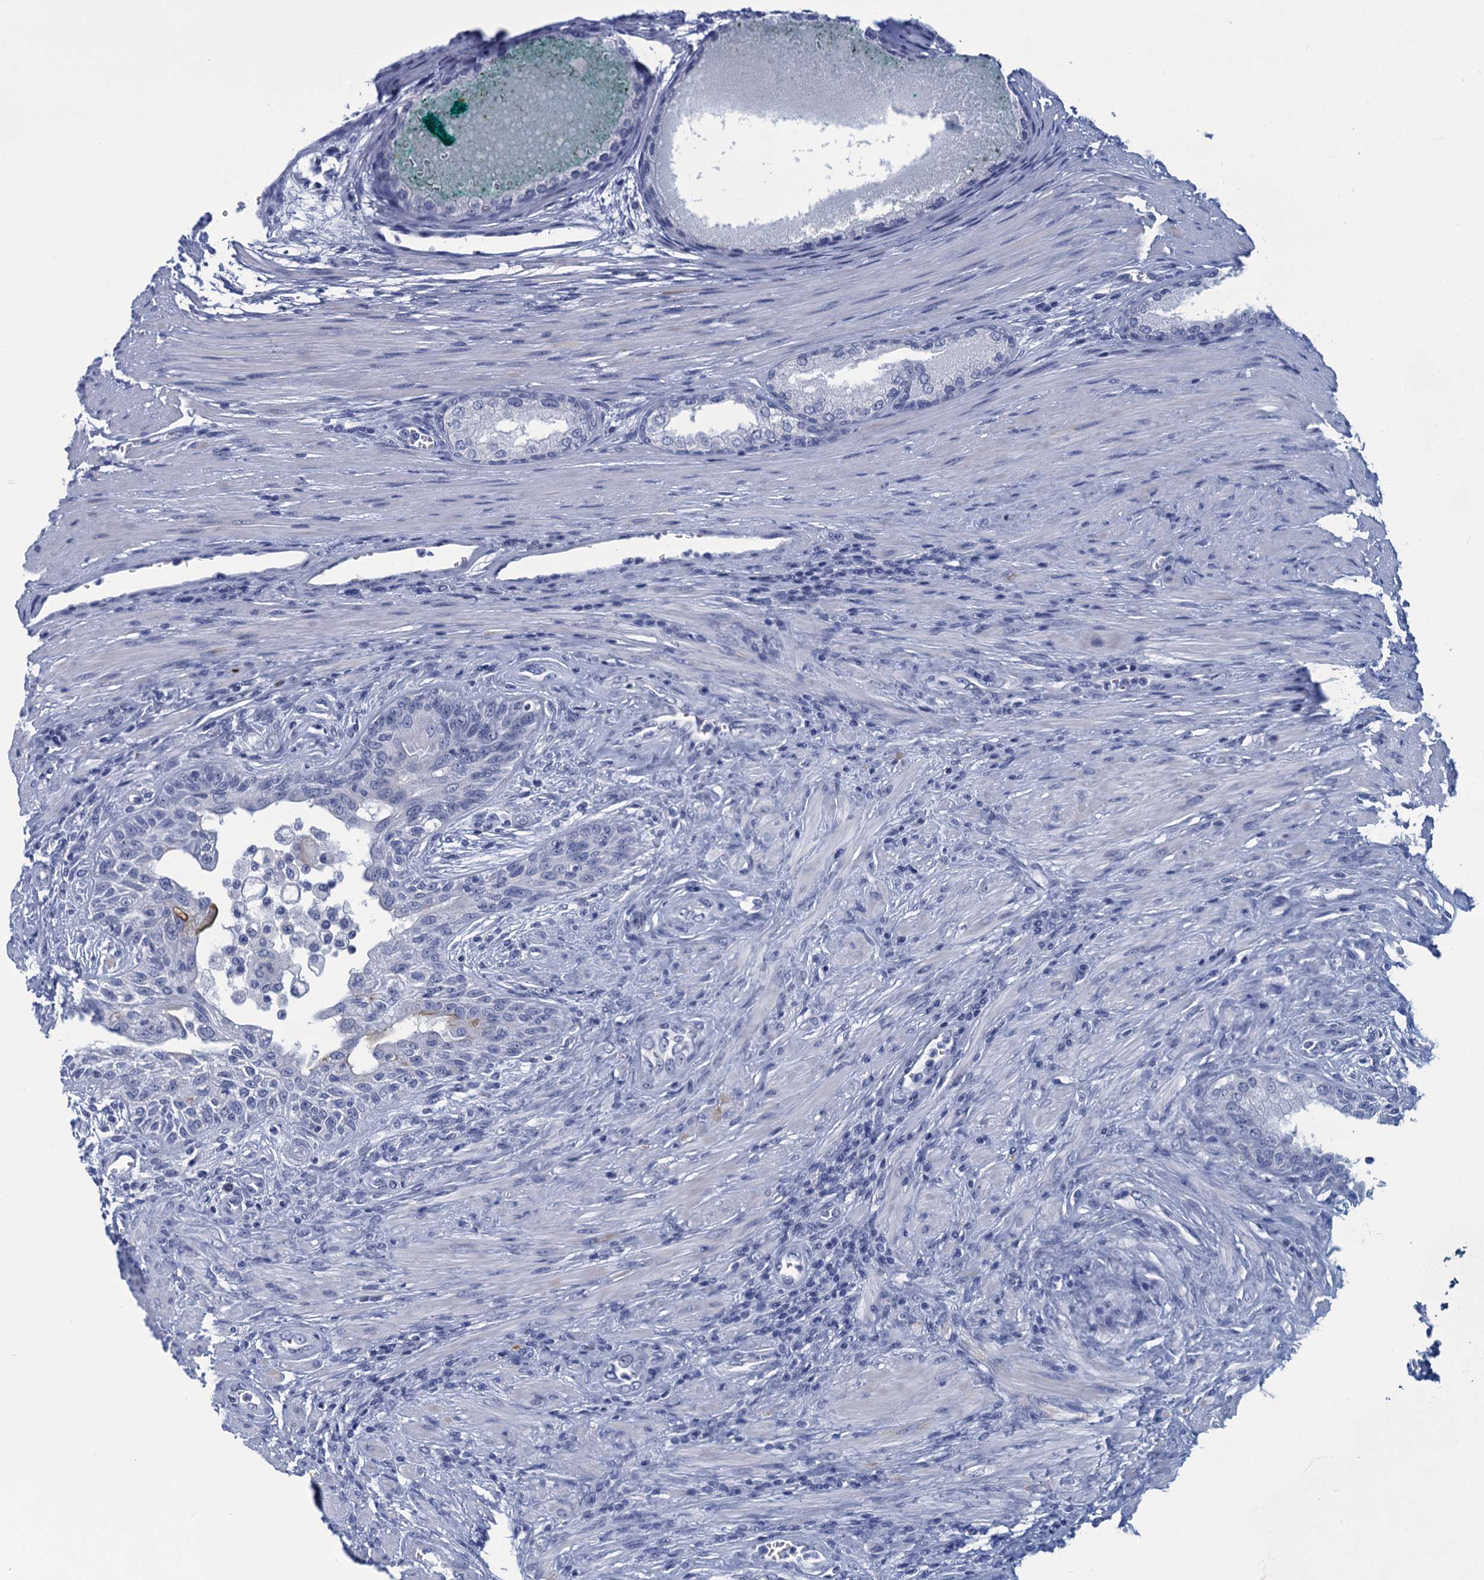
{"staining": {"intensity": "negative", "quantity": "none", "location": "none"}, "tissue": "prostate cancer", "cell_type": "Tumor cells", "image_type": "cancer", "snomed": [{"axis": "morphology", "description": "Normal tissue, NOS"}, {"axis": "morphology", "description": "Adenocarcinoma, Low grade"}, {"axis": "topography", "description": "Prostate"}, {"axis": "topography", "description": "Peripheral nerve tissue"}], "caption": "DAB (3,3'-diaminobenzidine) immunohistochemical staining of human adenocarcinoma (low-grade) (prostate) exhibits no significant expression in tumor cells. (DAB (3,3'-diaminobenzidine) immunohistochemistry visualized using brightfield microscopy, high magnification).", "gene": "SCEL", "patient": {"sex": "male", "age": 71}}